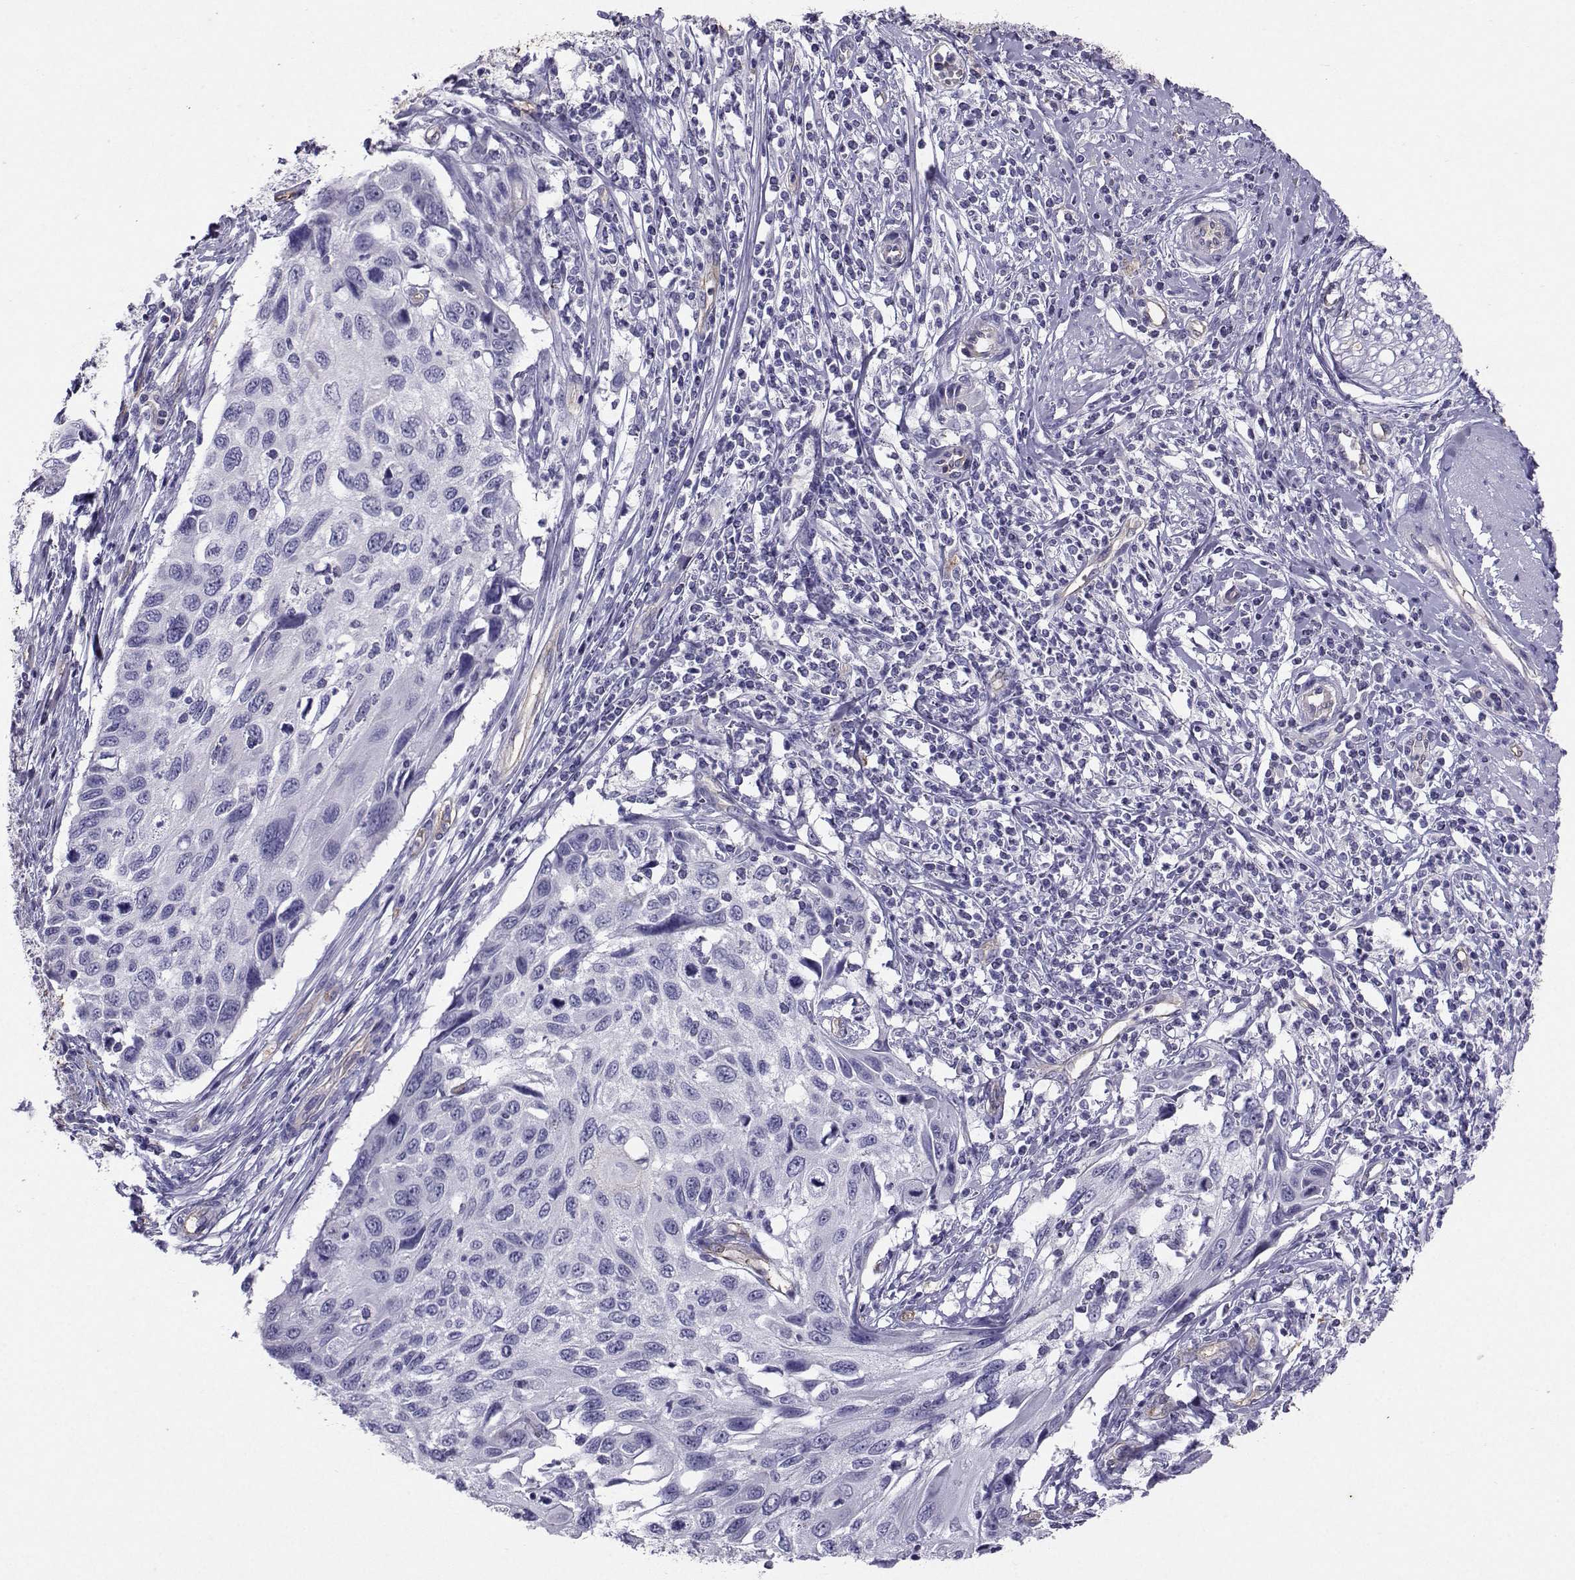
{"staining": {"intensity": "negative", "quantity": "none", "location": "none"}, "tissue": "cervical cancer", "cell_type": "Tumor cells", "image_type": "cancer", "snomed": [{"axis": "morphology", "description": "Squamous cell carcinoma, NOS"}, {"axis": "topography", "description": "Cervix"}], "caption": "The image demonstrates no significant staining in tumor cells of cervical cancer. The staining is performed using DAB (3,3'-diaminobenzidine) brown chromogen with nuclei counter-stained in using hematoxylin.", "gene": "CLUL1", "patient": {"sex": "female", "age": 70}}